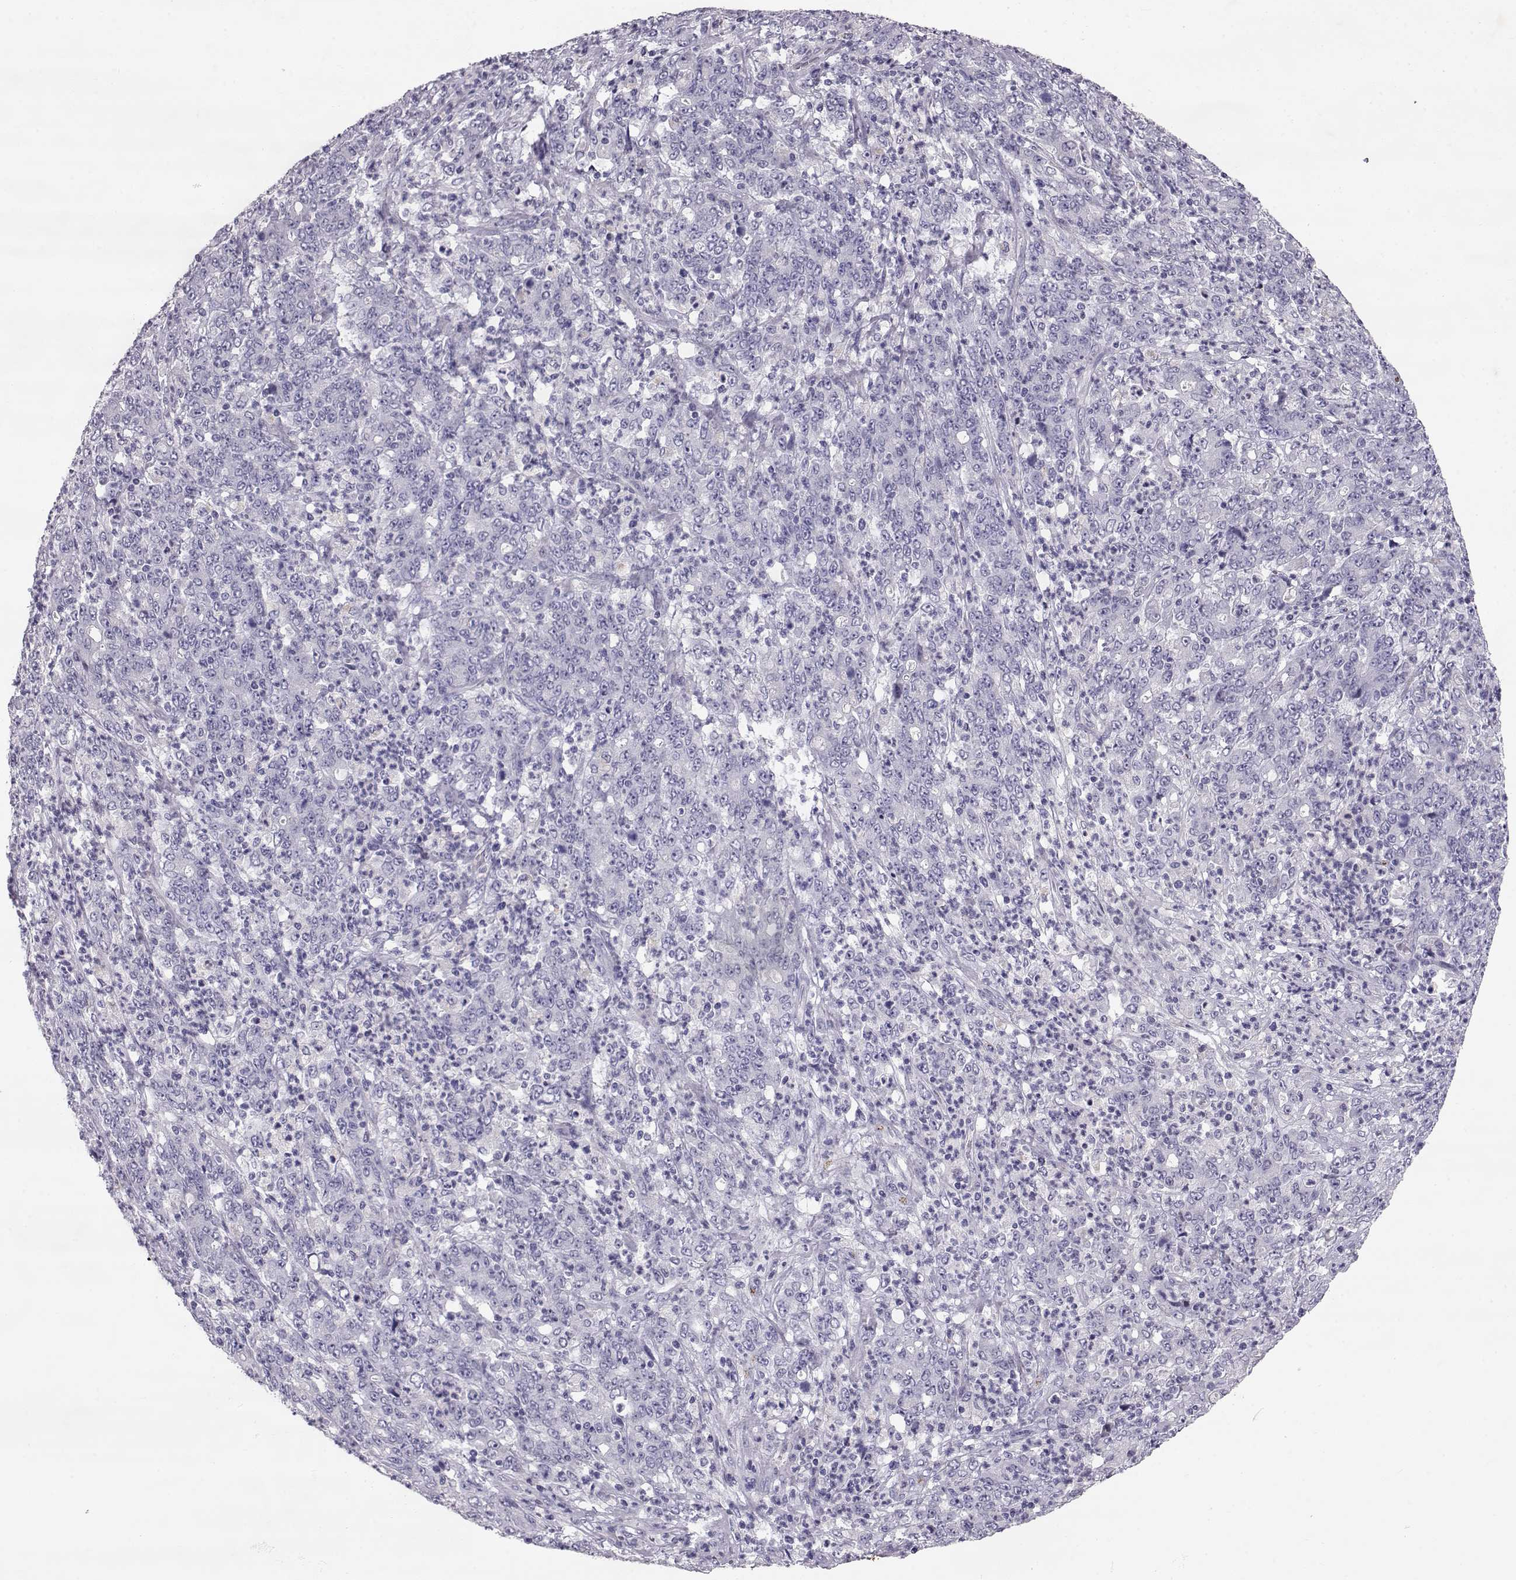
{"staining": {"intensity": "negative", "quantity": "none", "location": "none"}, "tissue": "stomach cancer", "cell_type": "Tumor cells", "image_type": "cancer", "snomed": [{"axis": "morphology", "description": "Adenocarcinoma, NOS"}, {"axis": "topography", "description": "Stomach, lower"}], "caption": "Adenocarcinoma (stomach) stained for a protein using IHC reveals no staining tumor cells.", "gene": "RD3", "patient": {"sex": "female", "age": 71}}